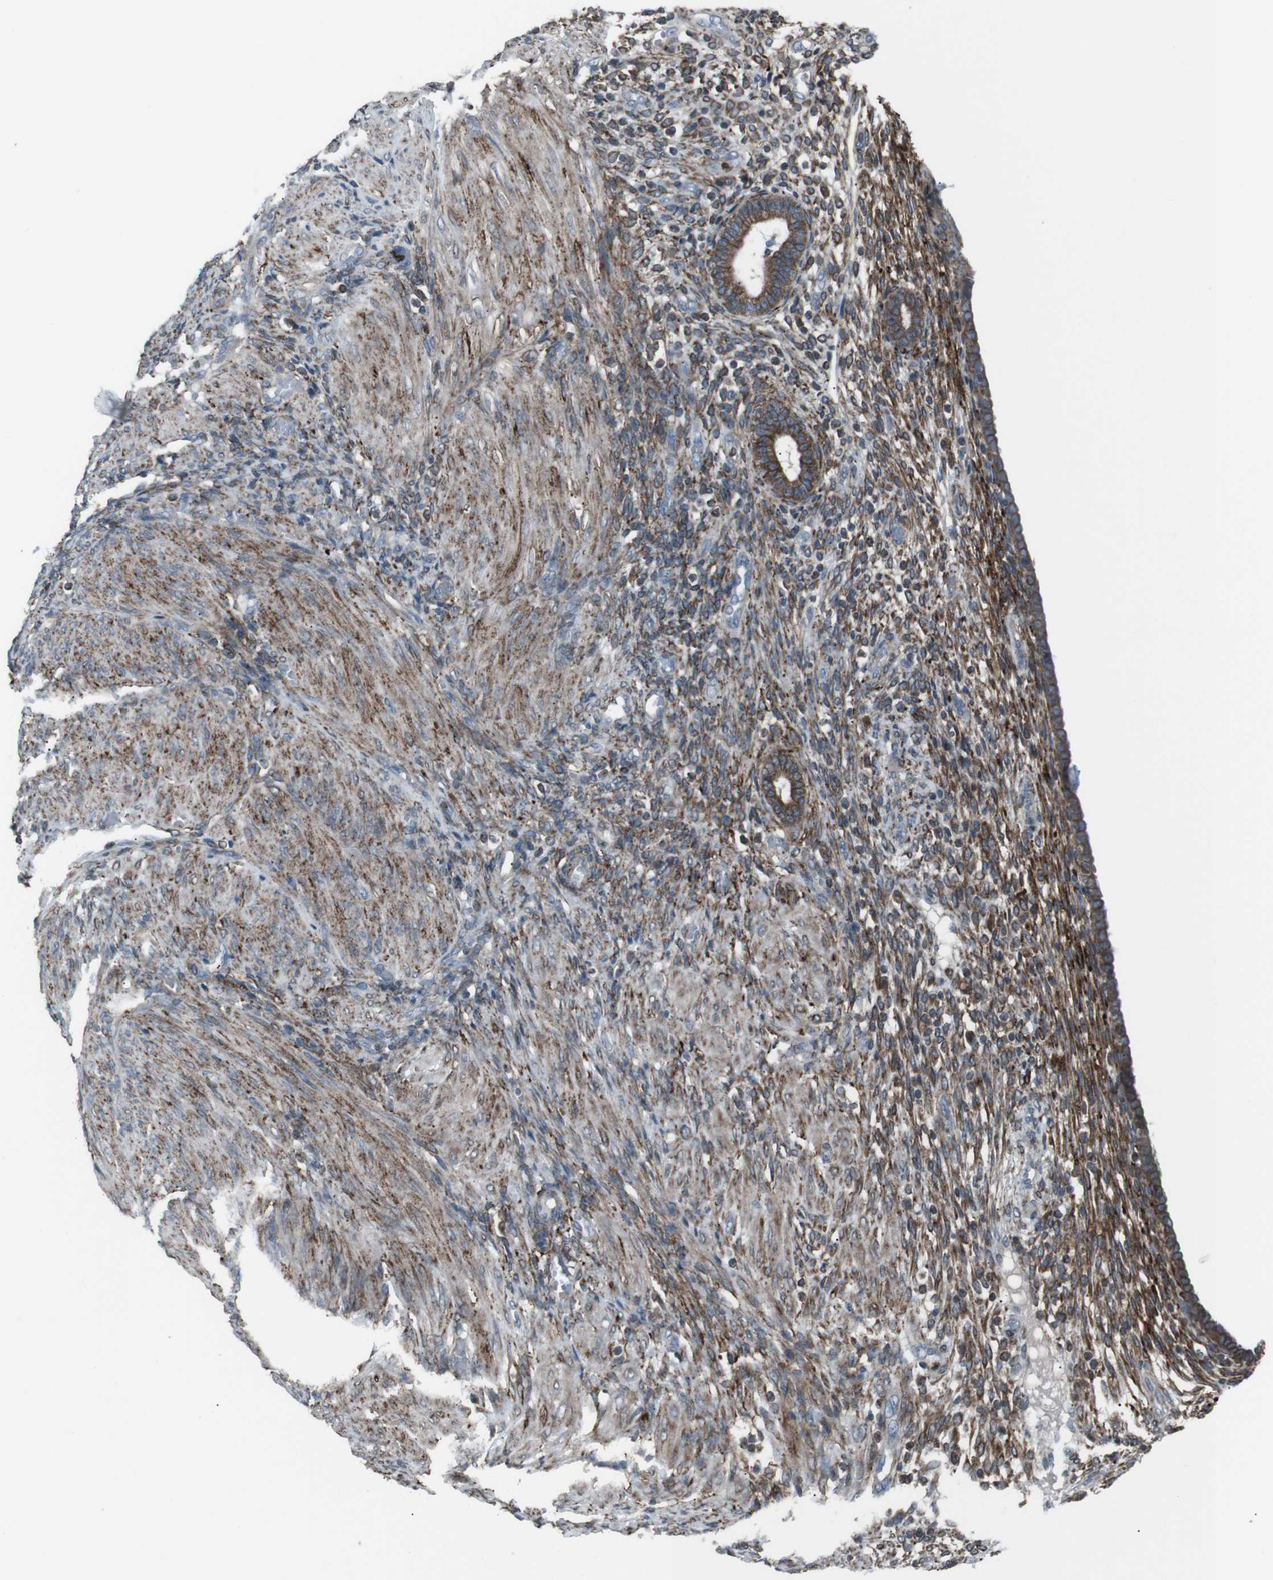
{"staining": {"intensity": "strong", "quantity": "25%-75%", "location": "cytoplasmic/membranous"}, "tissue": "endometrium", "cell_type": "Cells in endometrial stroma", "image_type": "normal", "snomed": [{"axis": "morphology", "description": "Normal tissue, NOS"}, {"axis": "topography", "description": "Endometrium"}], "caption": "Immunohistochemistry (IHC) histopathology image of benign human endometrium stained for a protein (brown), which demonstrates high levels of strong cytoplasmic/membranous expression in about 25%-75% of cells in endometrial stroma.", "gene": "LNPK", "patient": {"sex": "female", "age": 72}}